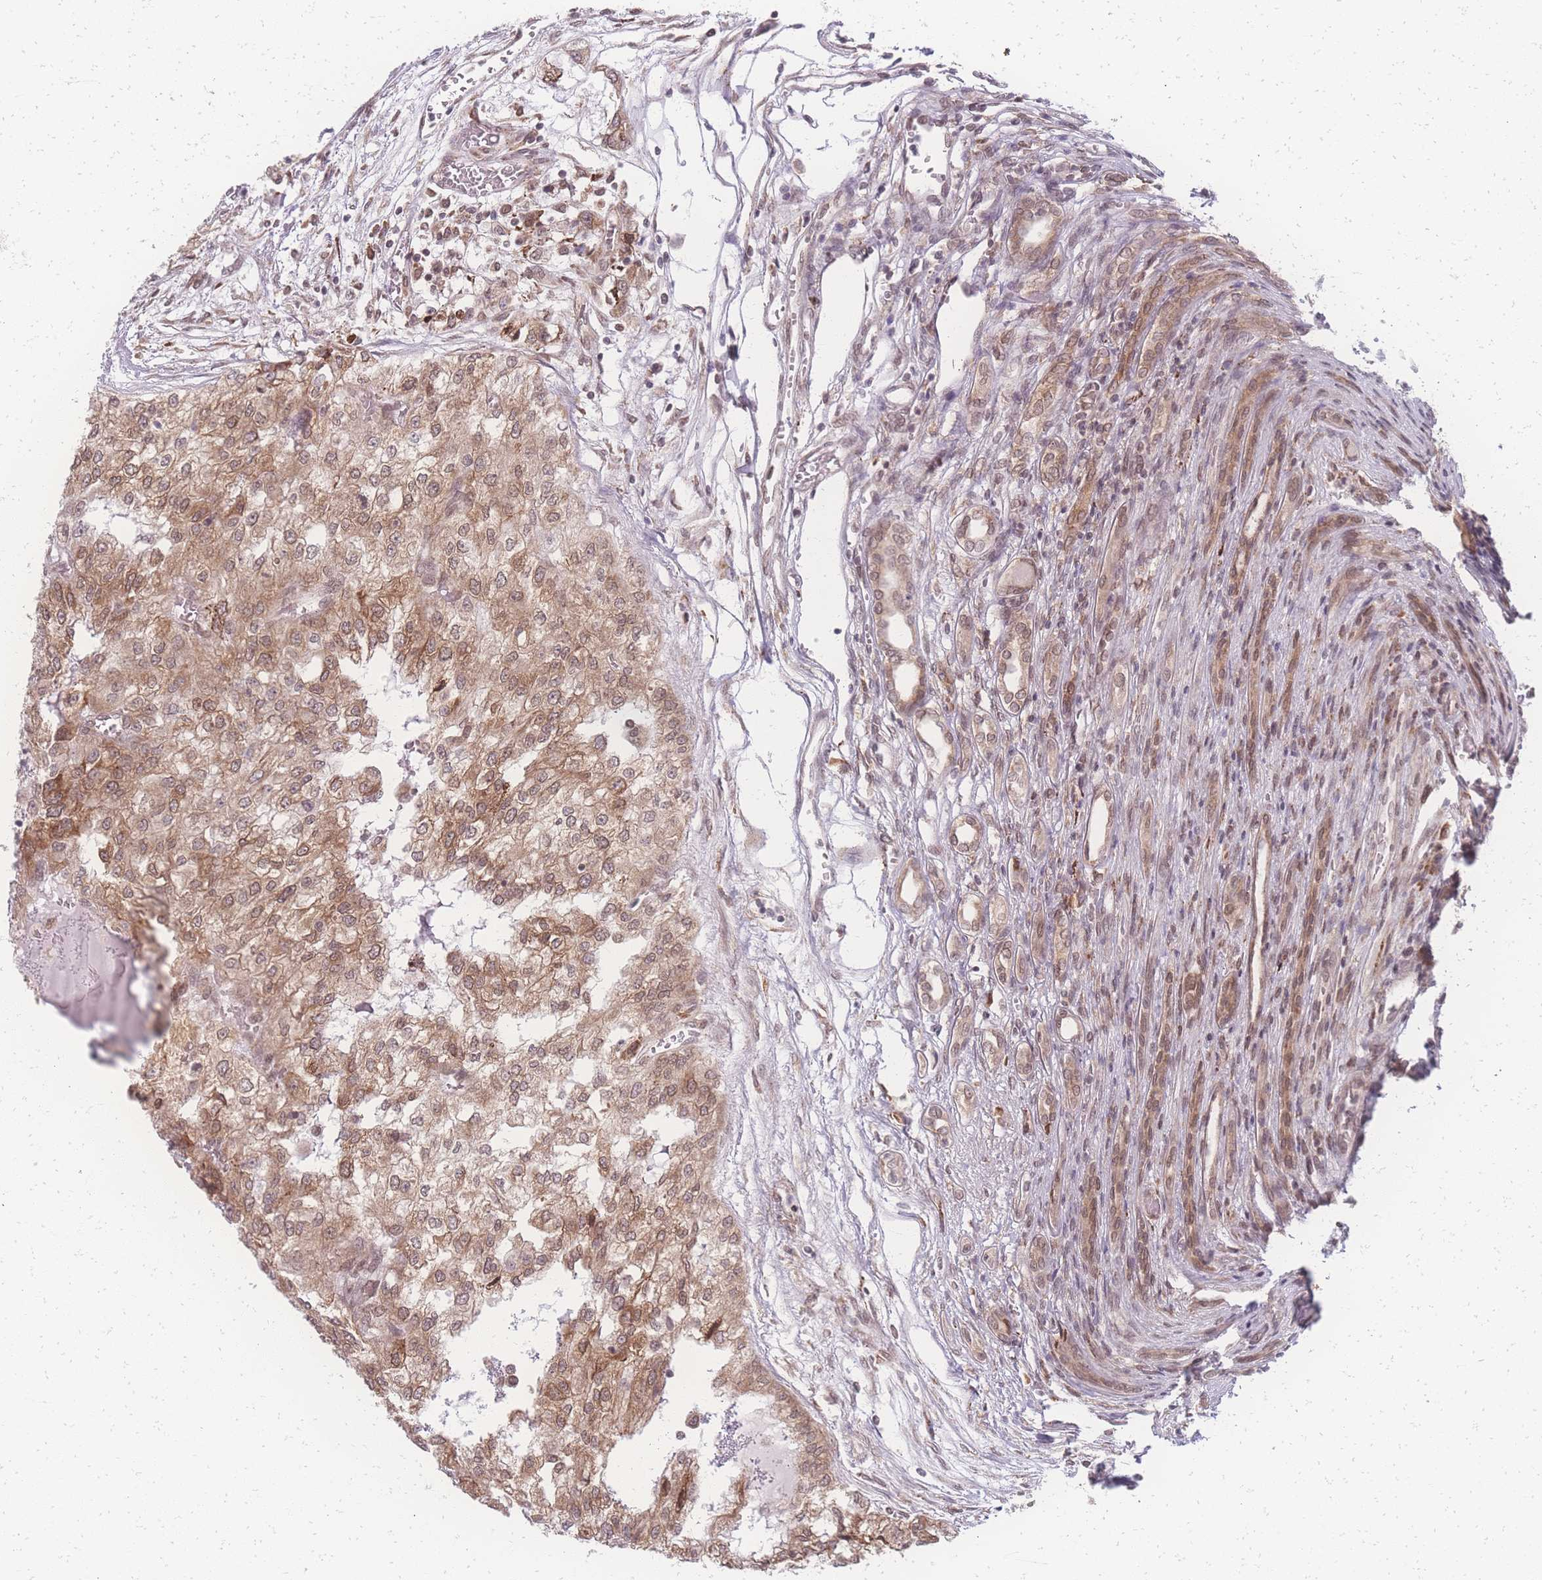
{"staining": {"intensity": "moderate", "quantity": ">75%", "location": "cytoplasmic/membranous,nuclear"}, "tissue": "renal cancer", "cell_type": "Tumor cells", "image_type": "cancer", "snomed": [{"axis": "morphology", "description": "Adenocarcinoma, NOS"}, {"axis": "topography", "description": "Kidney"}], "caption": "A brown stain labels moderate cytoplasmic/membranous and nuclear staining of a protein in renal cancer (adenocarcinoma) tumor cells. Nuclei are stained in blue.", "gene": "ZC3H13", "patient": {"sex": "female", "age": 54}}